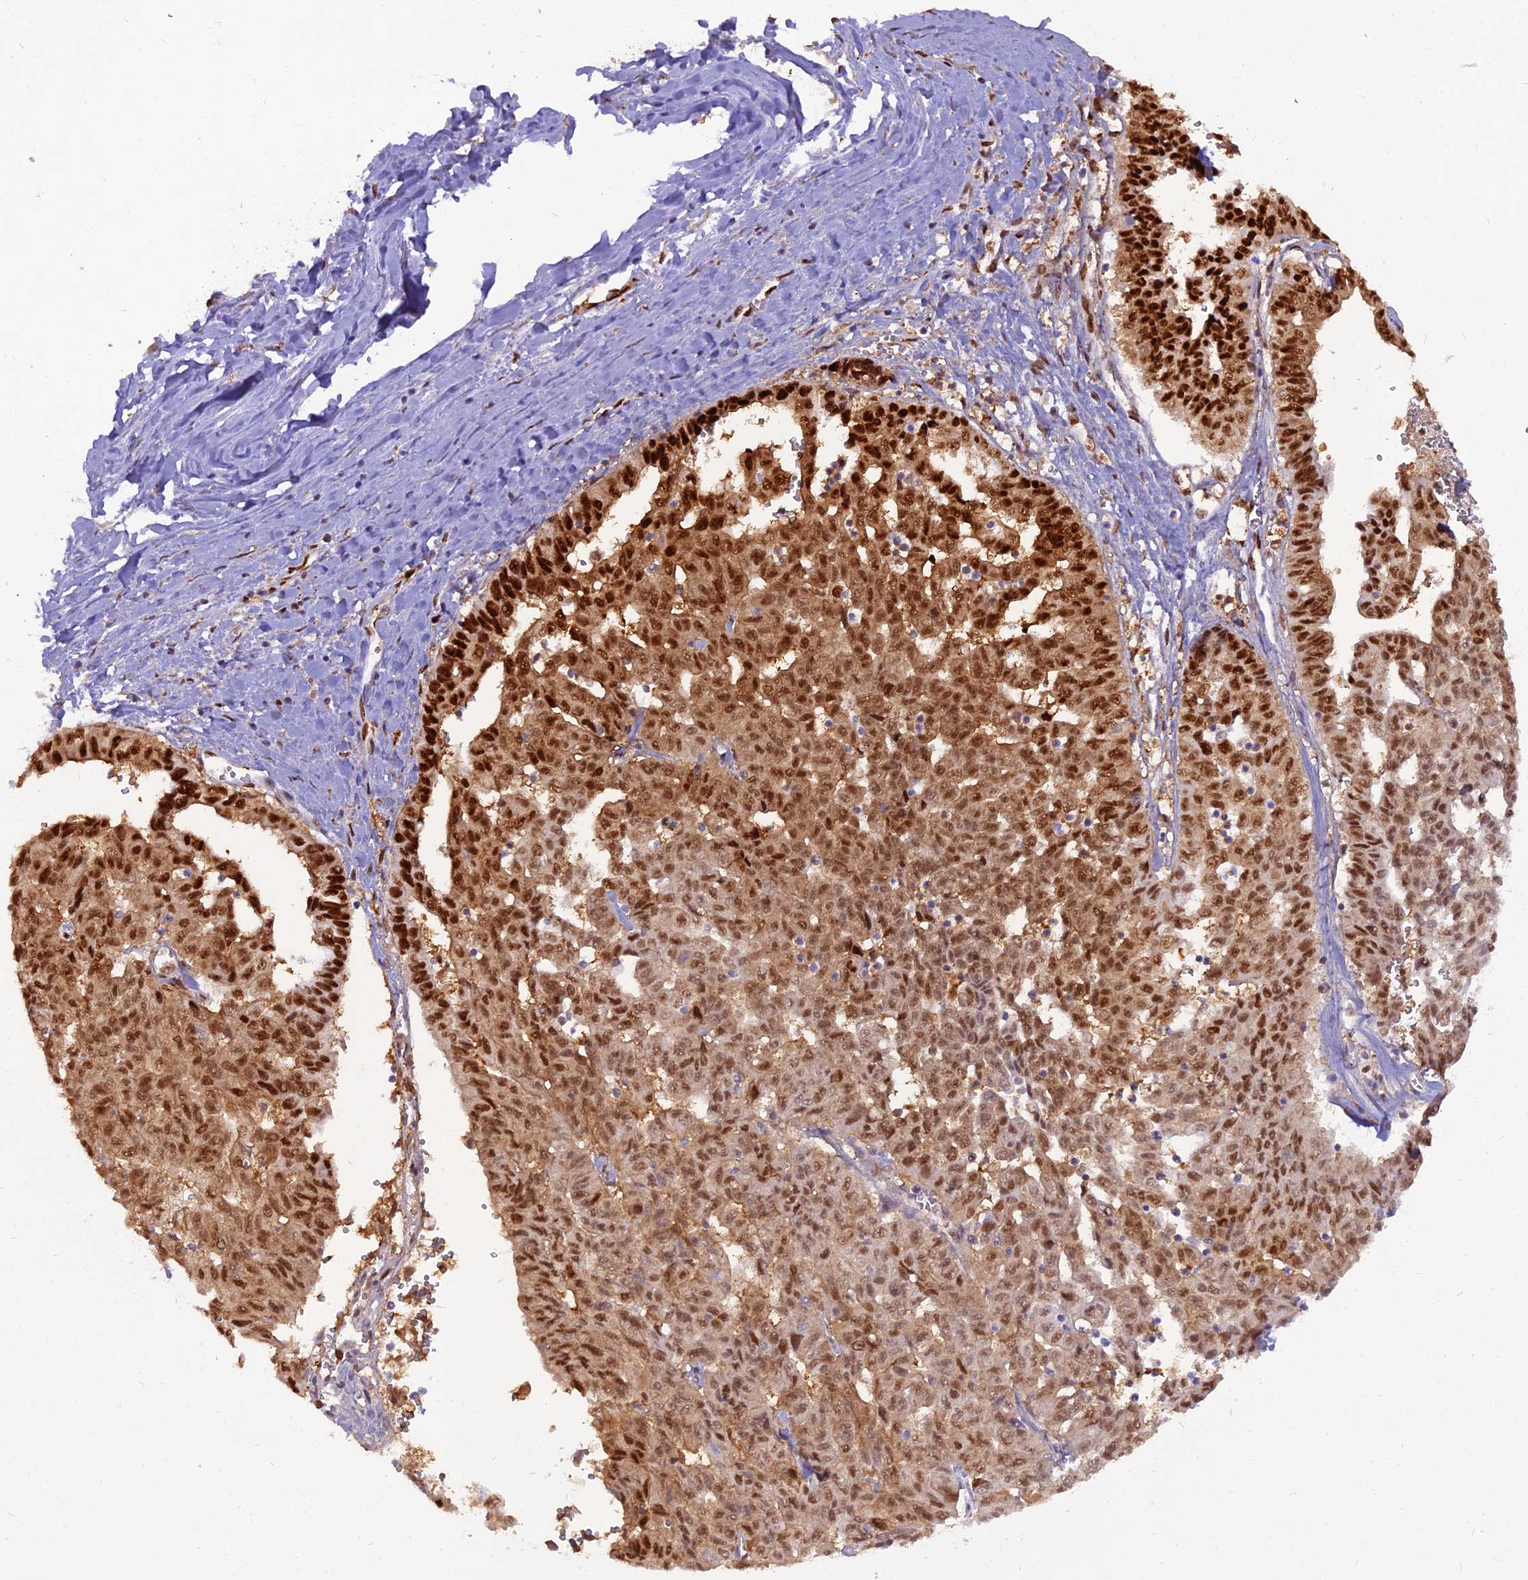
{"staining": {"intensity": "strong", "quantity": ">75%", "location": "nuclear"}, "tissue": "liver cancer", "cell_type": "Tumor cells", "image_type": "cancer", "snomed": [{"axis": "morphology", "description": "Cholangiocarcinoma"}, {"axis": "topography", "description": "Liver"}], "caption": "A high amount of strong nuclear expression is identified in about >75% of tumor cells in liver cancer tissue.", "gene": "NPEPL1", "patient": {"sex": "female", "age": 77}}